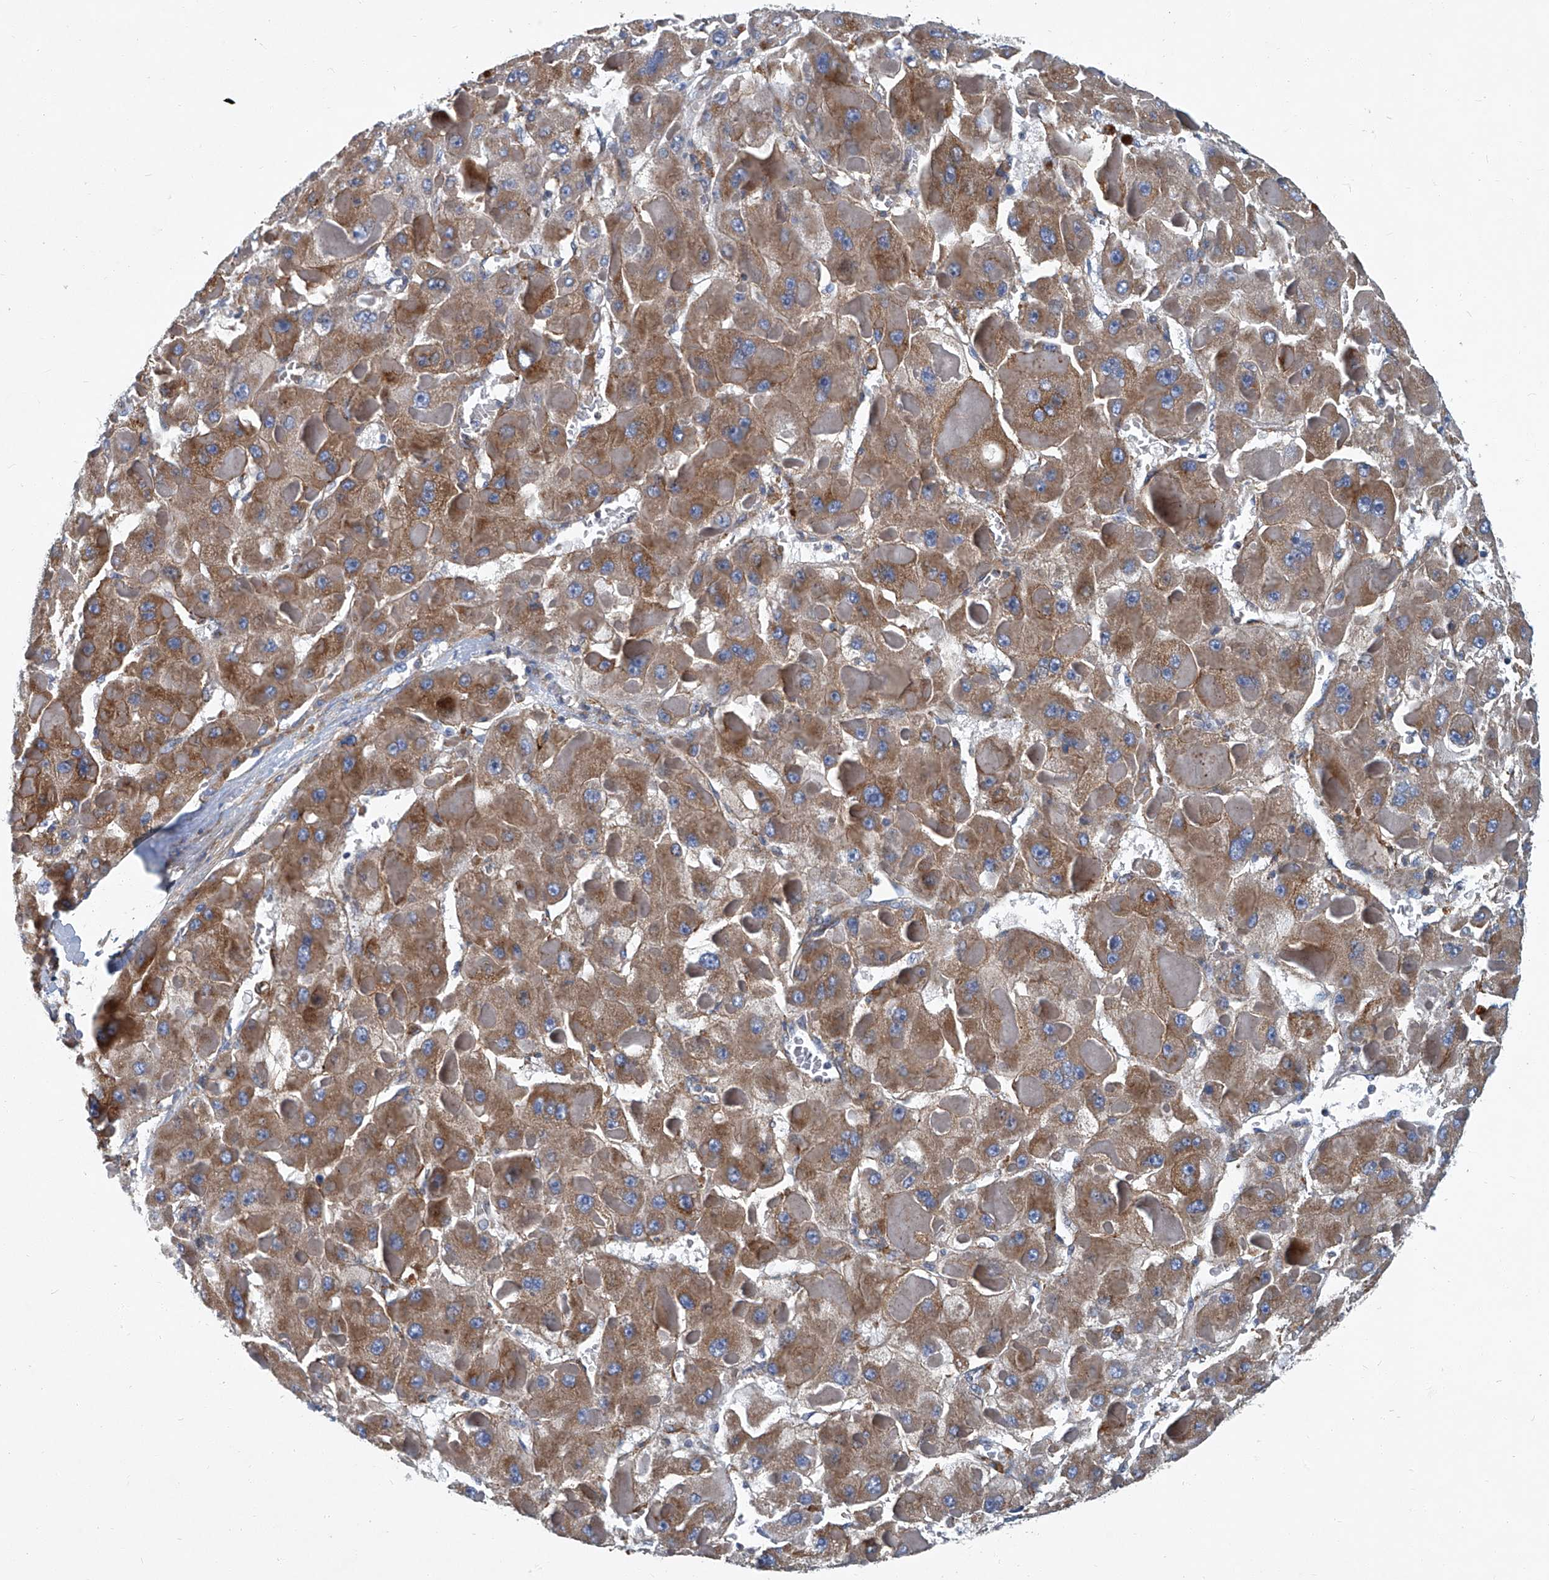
{"staining": {"intensity": "moderate", "quantity": ">75%", "location": "cytoplasmic/membranous"}, "tissue": "liver cancer", "cell_type": "Tumor cells", "image_type": "cancer", "snomed": [{"axis": "morphology", "description": "Carcinoma, Hepatocellular, NOS"}, {"axis": "topography", "description": "Liver"}], "caption": "There is medium levels of moderate cytoplasmic/membranous staining in tumor cells of hepatocellular carcinoma (liver), as demonstrated by immunohistochemical staining (brown color).", "gene": "PIGH", "patient": {"sex": "female", "age": 73}}